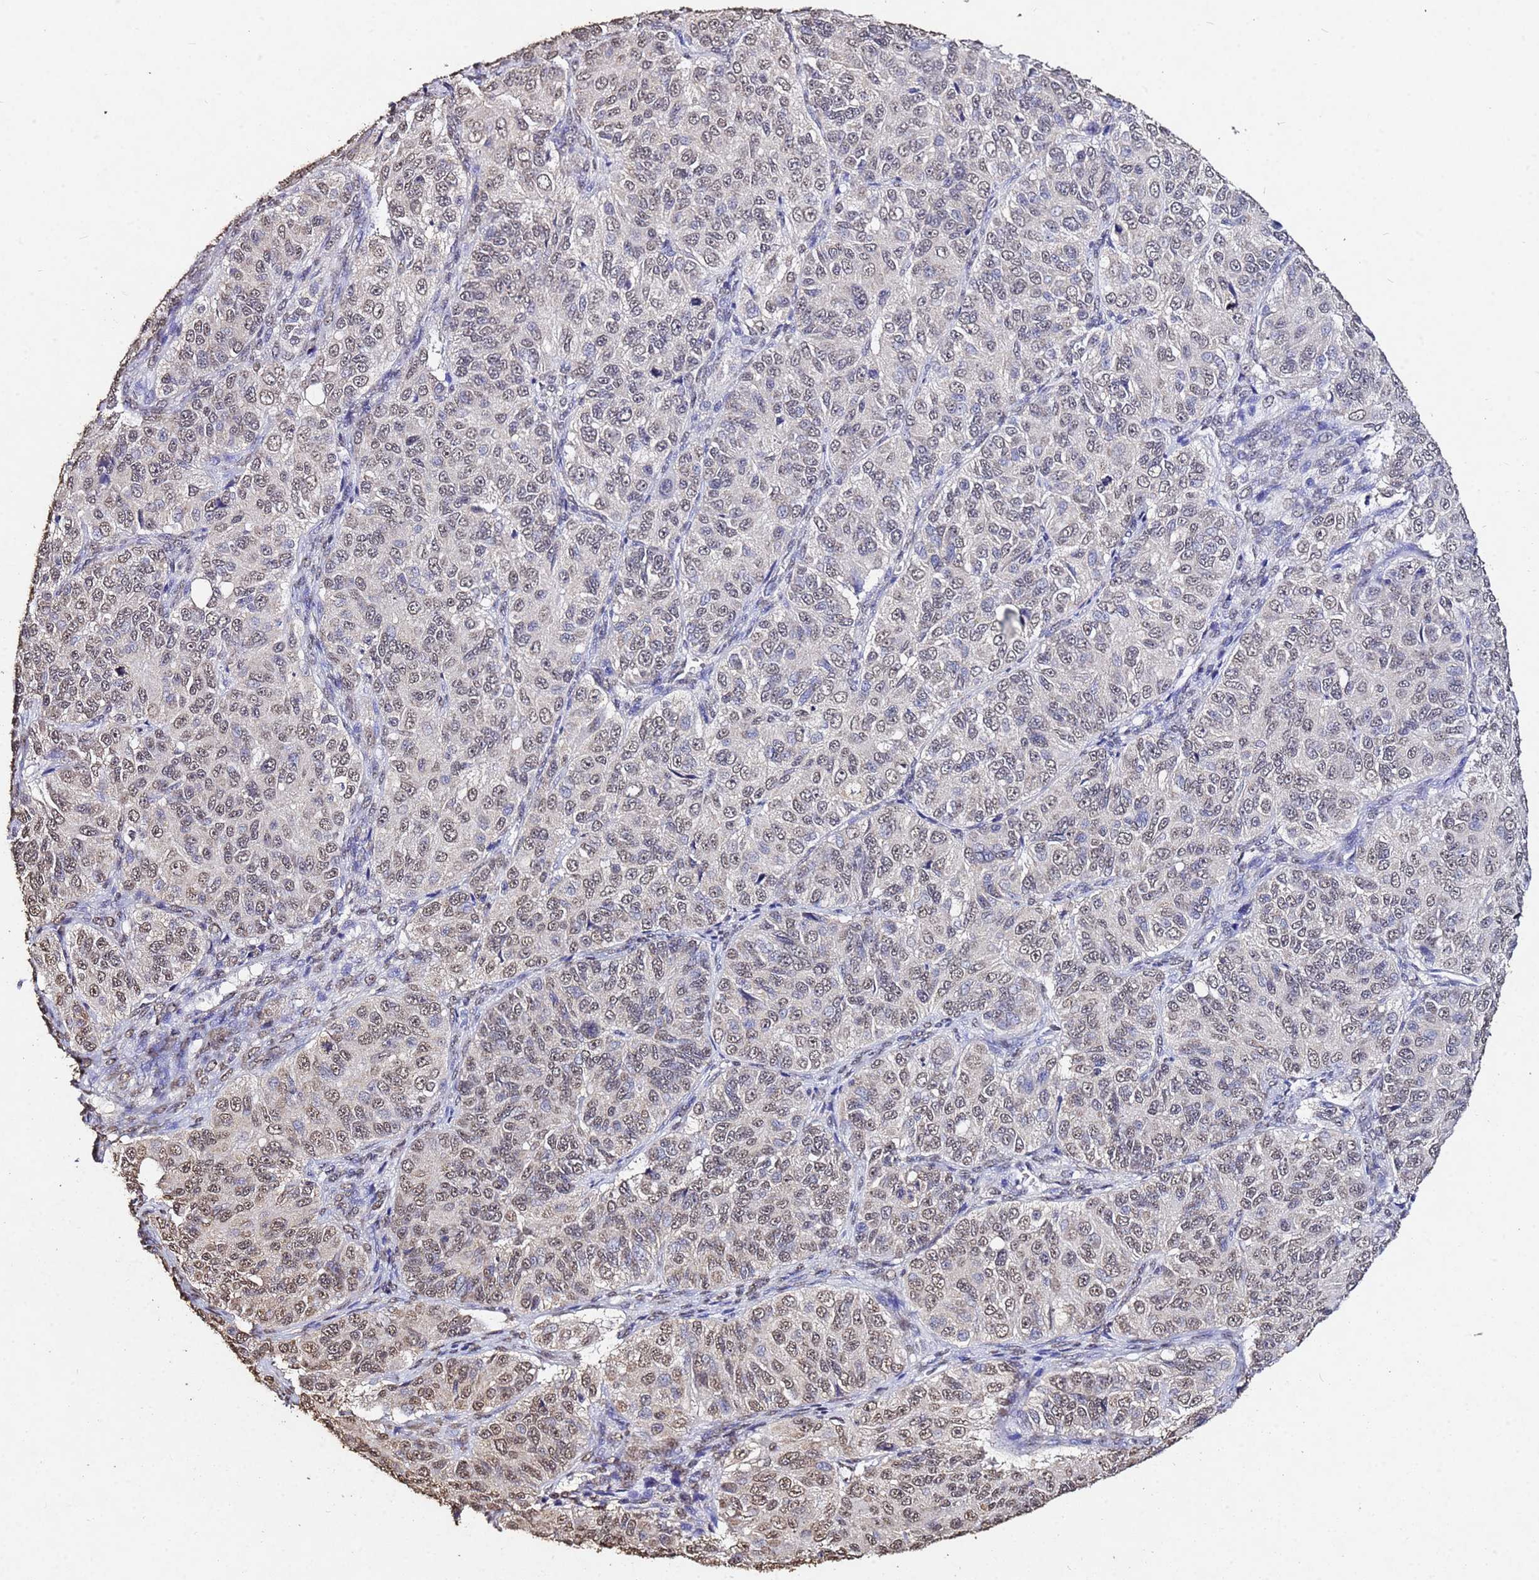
{"staining": {"intensity": "weak", "quantity": ">75%", "location": "nuclear"}, "tissue": "ovarian cancer", "cell_type": "Tumor cells", "image_type": "cancer", "snomed": [{"axis": "morphology", "description": "Carcinoma, endometroid"}, {"axis": "topography", "description": "Ovary"}], "caption": "A micrograph showing weak nuclear positivity in about >75% of tumor cells in ovarian cancer, as visualized by brown immunohistochemical staining.", "gene": "MYOCD", "patient": {"sex": "female", "age": 51}}